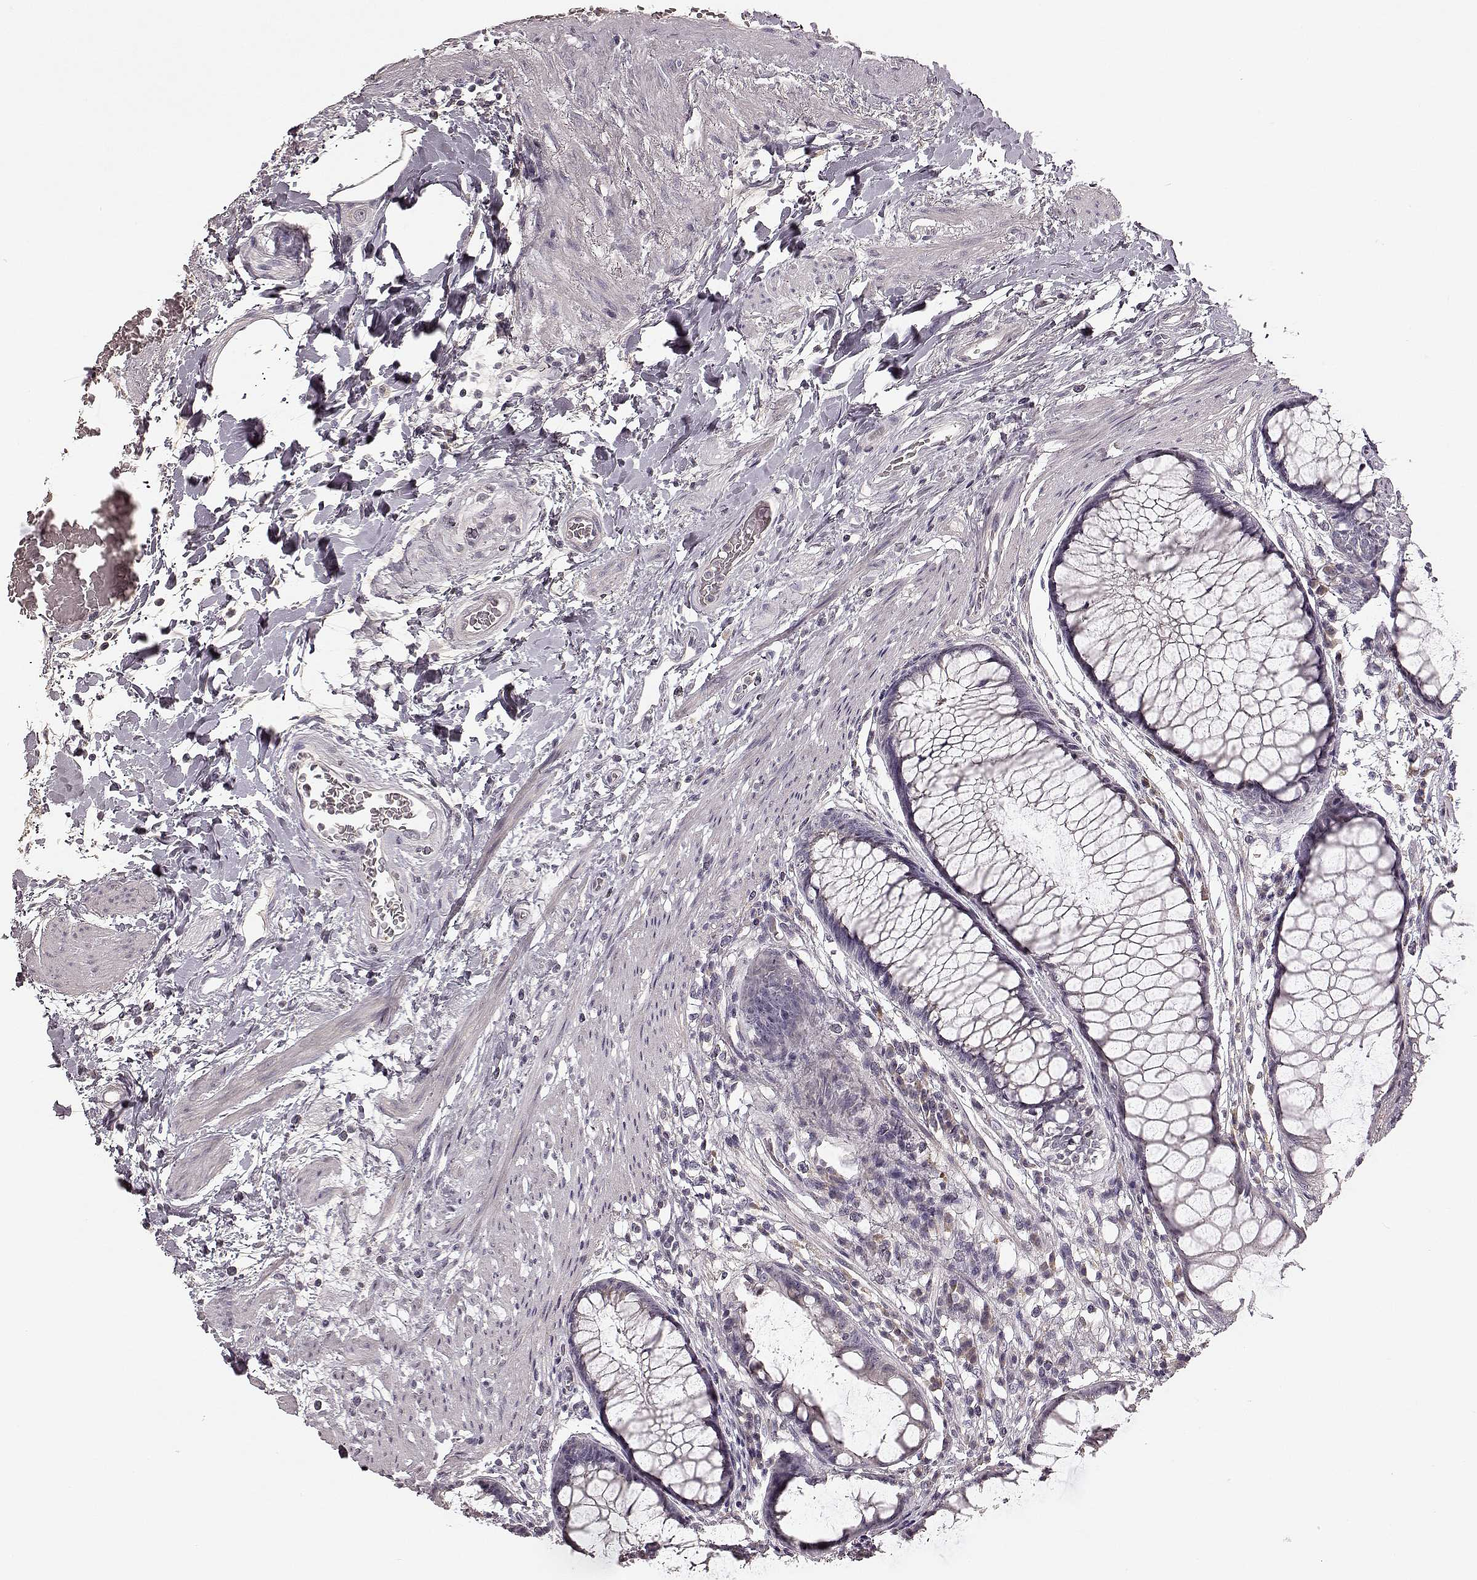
{"staining": {"intensity": "negative", "quantity": "none", "location": "none"}, "tissue": "rectum", "cell_type": "Glandular cells", "image_type": "normal", "snomed": [{"axis": "morphology", "description": "Normal tissue, NOS"}, {"axis": "topography", "description": "Smooth muscle"}, {"axis": "topography", "description": "Rectum"}], "caption": "Histopathology image shows no significant protein staining in glandular cells of benign rectum. Nuclei are stained in blue.", "gene": "MIA", "patient": {"sex": "male", "age": 53}}